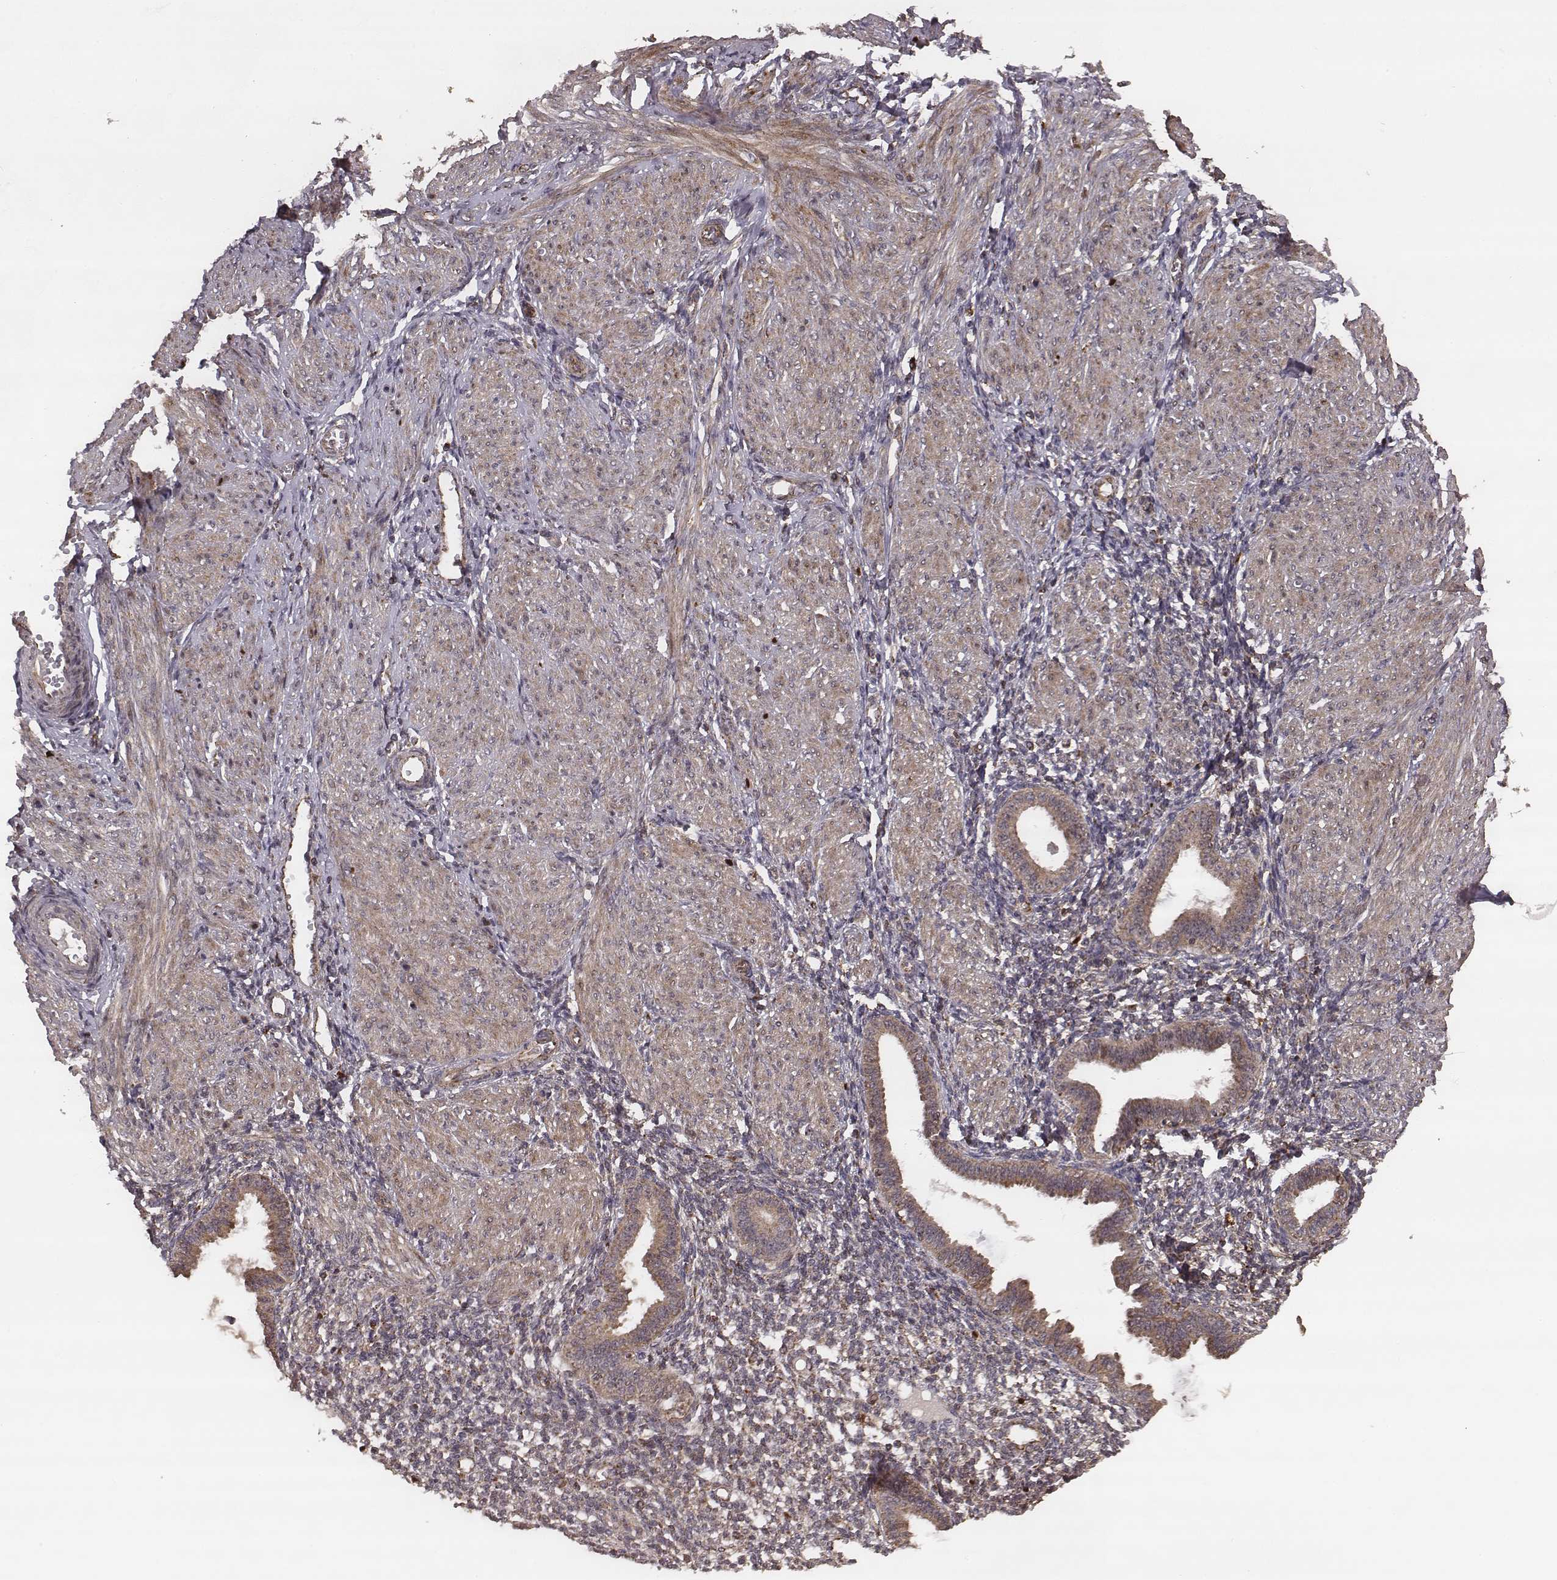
{"staining": {"intensity": "negative", "quantity": "none", "location": "none"}, "tissue": "endometrium", "cell_type": "Cells in endometrial stroma", "image_type": "normal", "snomed": [{"axis": "morphology", "description": "Normal tissue, NOS"}, {"axis": "topography", "description": "Endometrium"}], "caption": "IHC photomicrograph of normal endometrium: human endometrium stained with DAB exhibits no significant protein staining in cells in endometrial stroma. (Brightfield microscopy of DAB (3,3'-diaminobenzidine) immunohistochemistry at high magnification).", "gene": "ZDHHC21", "patient": {"sex": "female", "age": 36}}